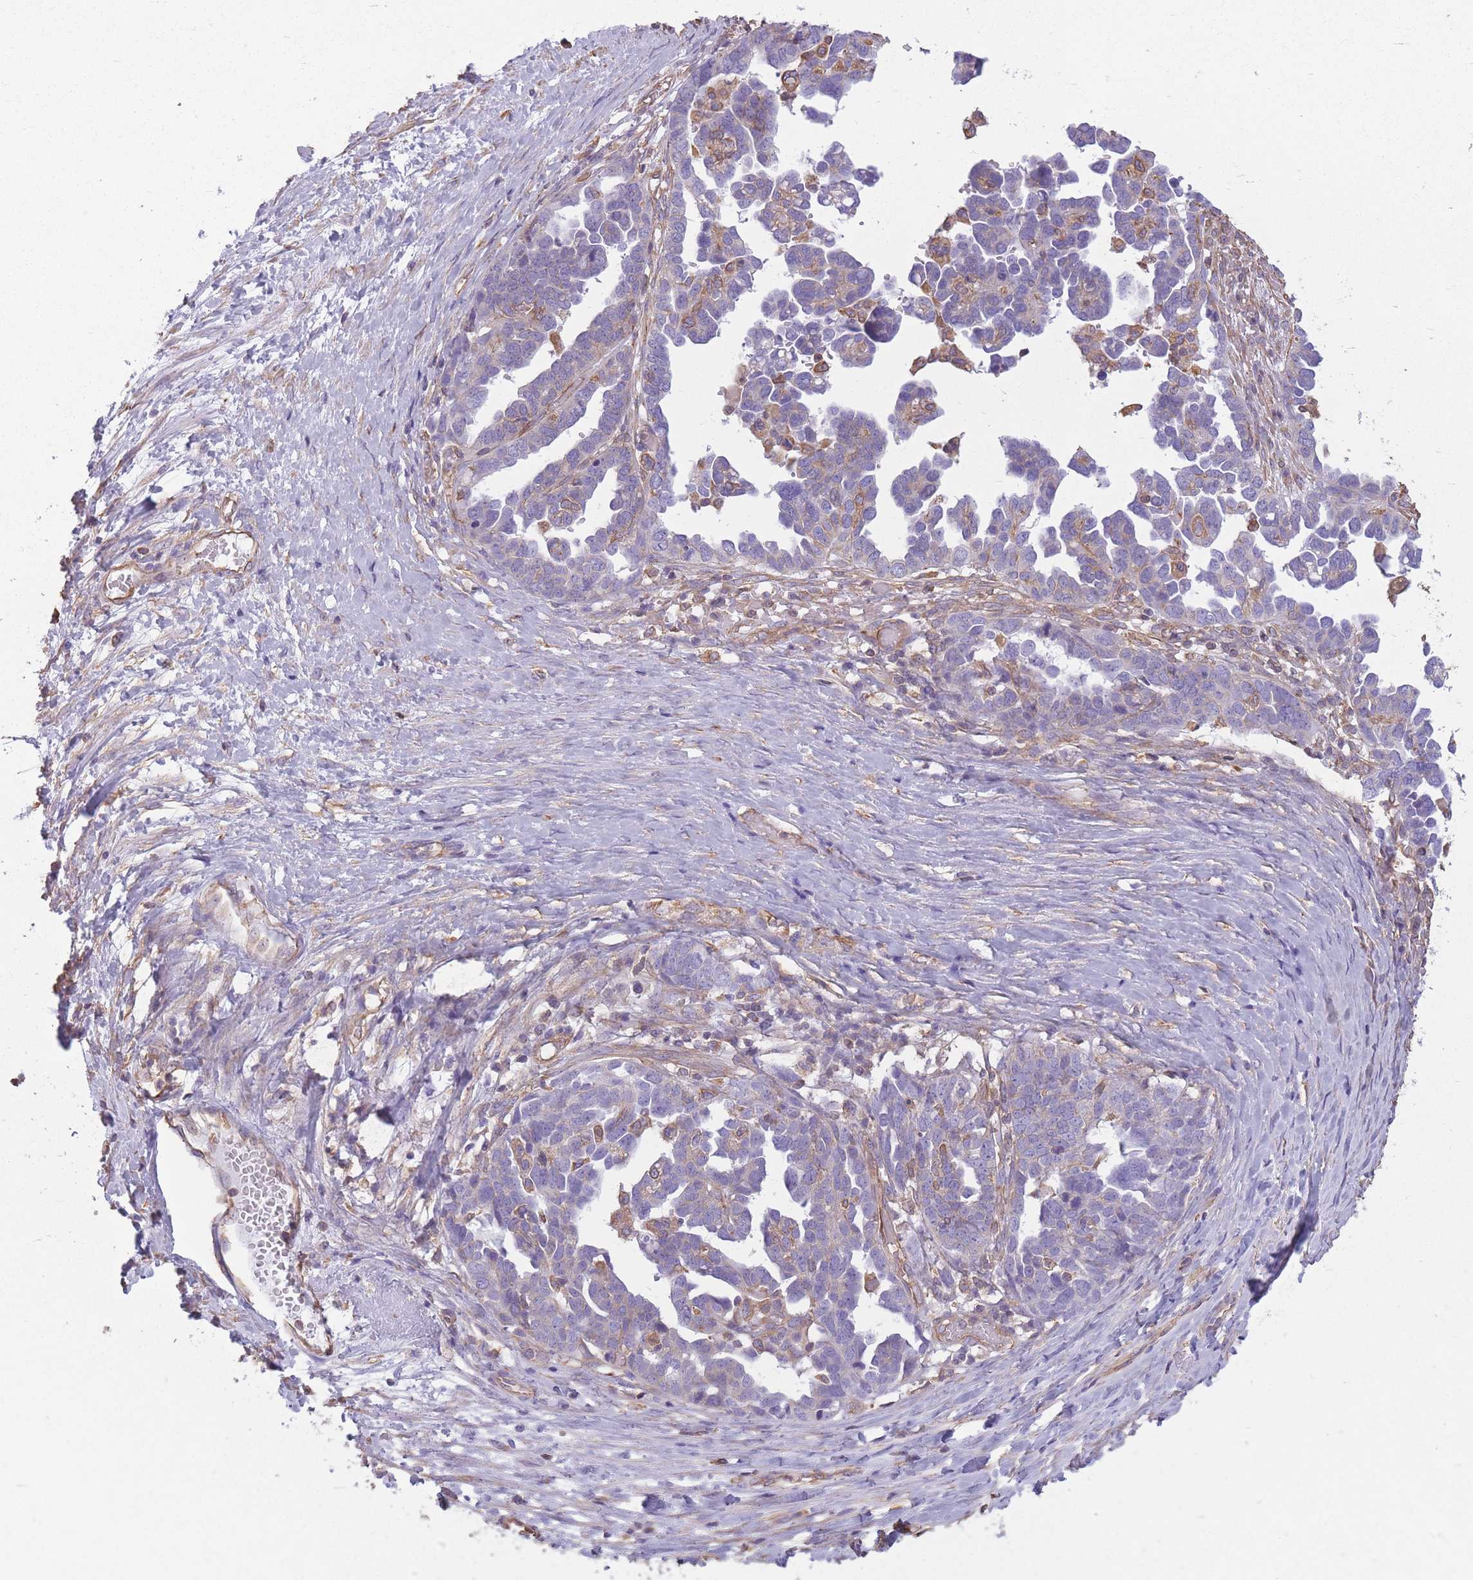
{"staining": {"intensity": "negative", "quantity": "none", "location": "none"}, "tissue": "ovarian cancer", "cell_type": "Tumor cells", "image_type": "cancer", "snomed": [{"axis": "morphology", "description": "Cystadenocarcinoma, serous, NOS"}, {"axis": "topography", "description": "Ovary"}], "caption": "Ovarian serous cystadenocarcinoma was stained to show a protein in brown. There is no significant expression in tumor cells. (Brightfield microscopy of DAB immunohistochemistry at high magnification).", "gene": "ADD1", "patient": {"sex": "female", "age": 54}}